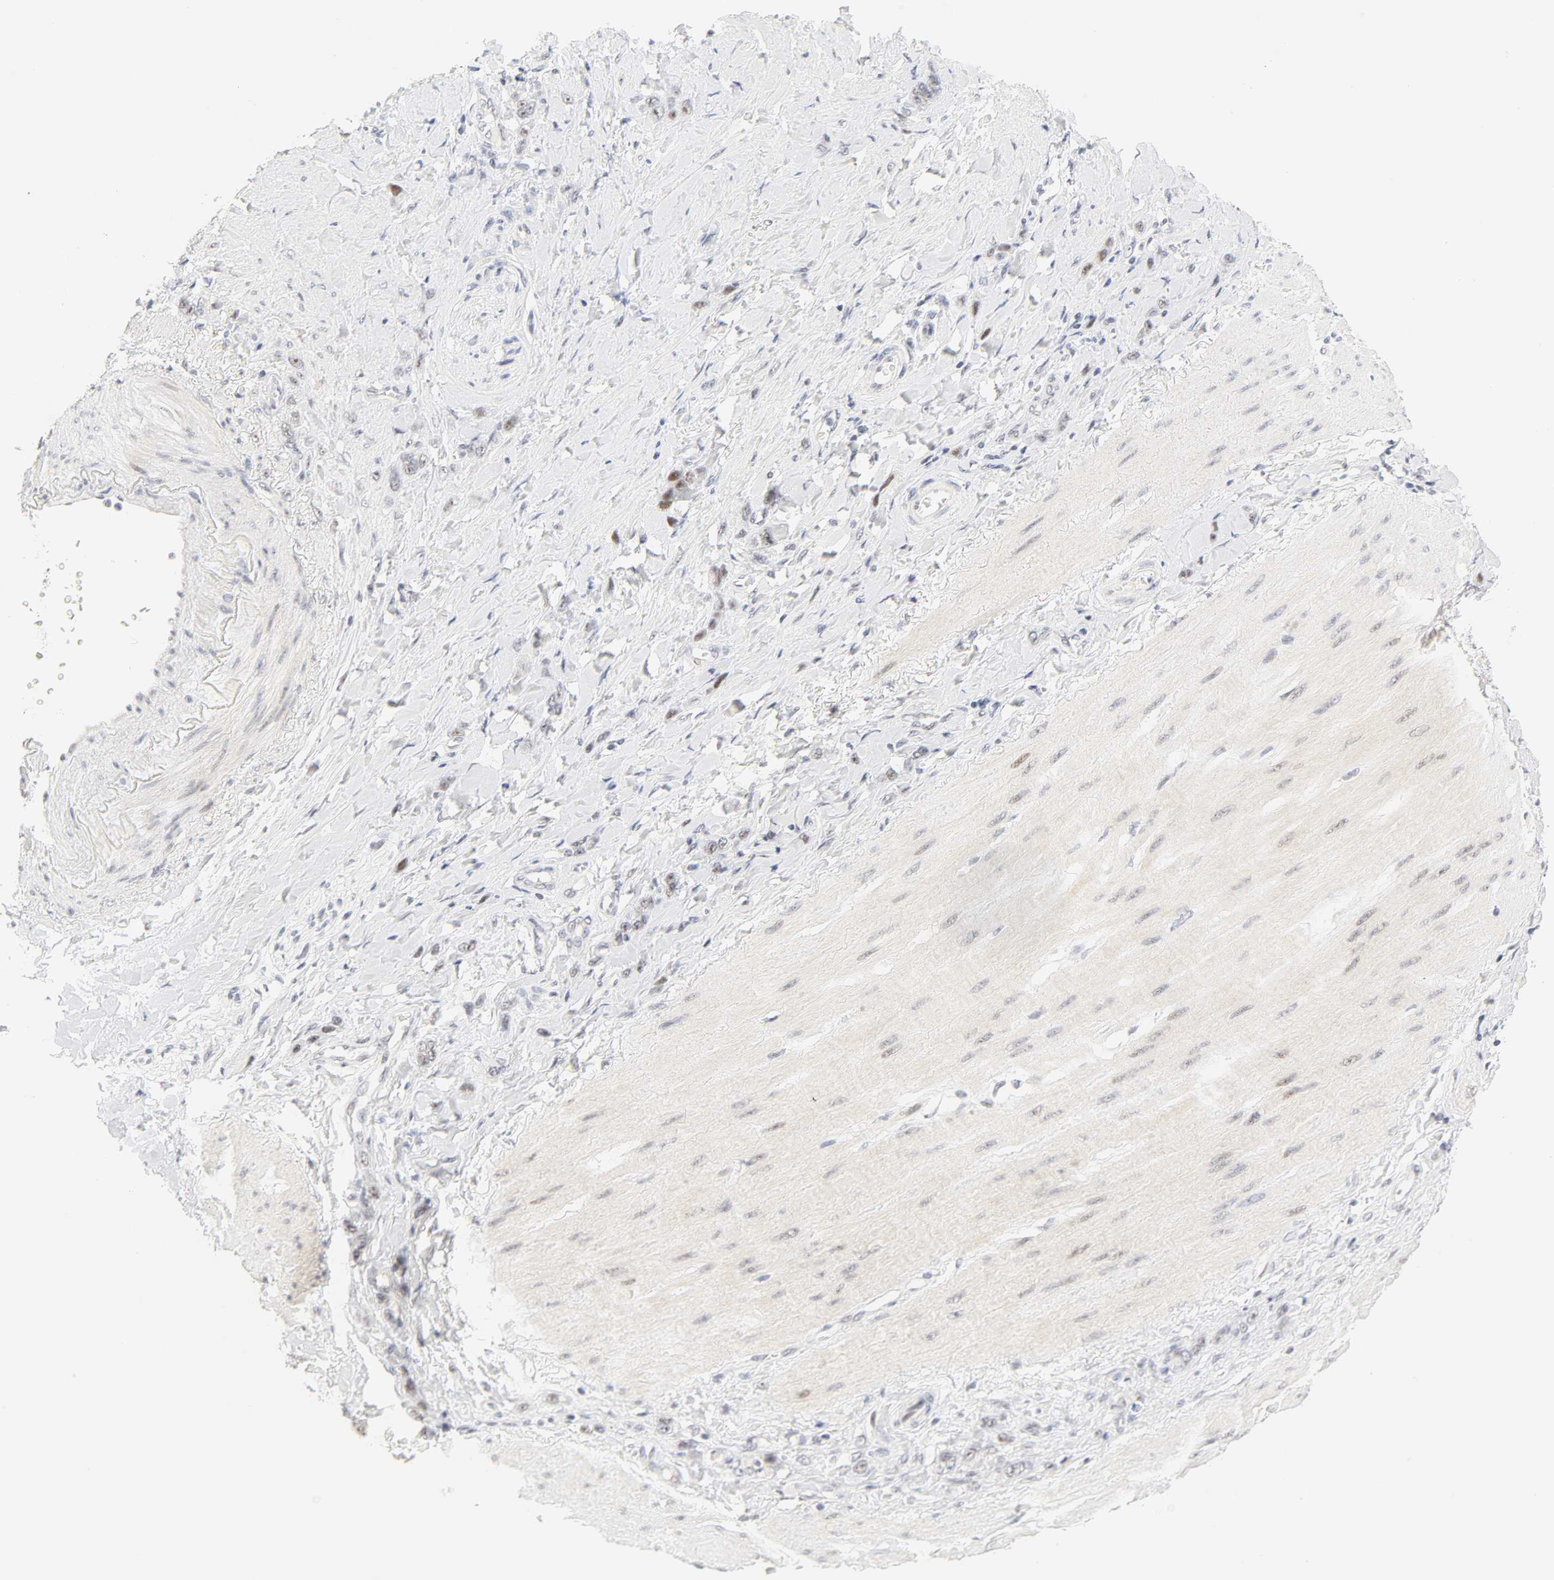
{"staining": {"intensity": "weak", "quantity": "<25%", "location": "nuclear"}, "tissue": "stomach cancer", "cell_type": "Tumor cells", "image_type": "cancer", "snomed": [{"axis": "morphology", "description": "Normal tissue, NOS"}, {"axis": "morphology", "description": "Adenocarcinoma, NOS"}, {"axis": "topography", "description": "Stomach"}], "caption": "Micrograph shows no protein expression in tumor cells of stomach cancer (adenocarcinoma) tissue. Nuclei are stained in blue.", "gene": "MNAT1", "patient": {"sex": "male", "age": 82}}